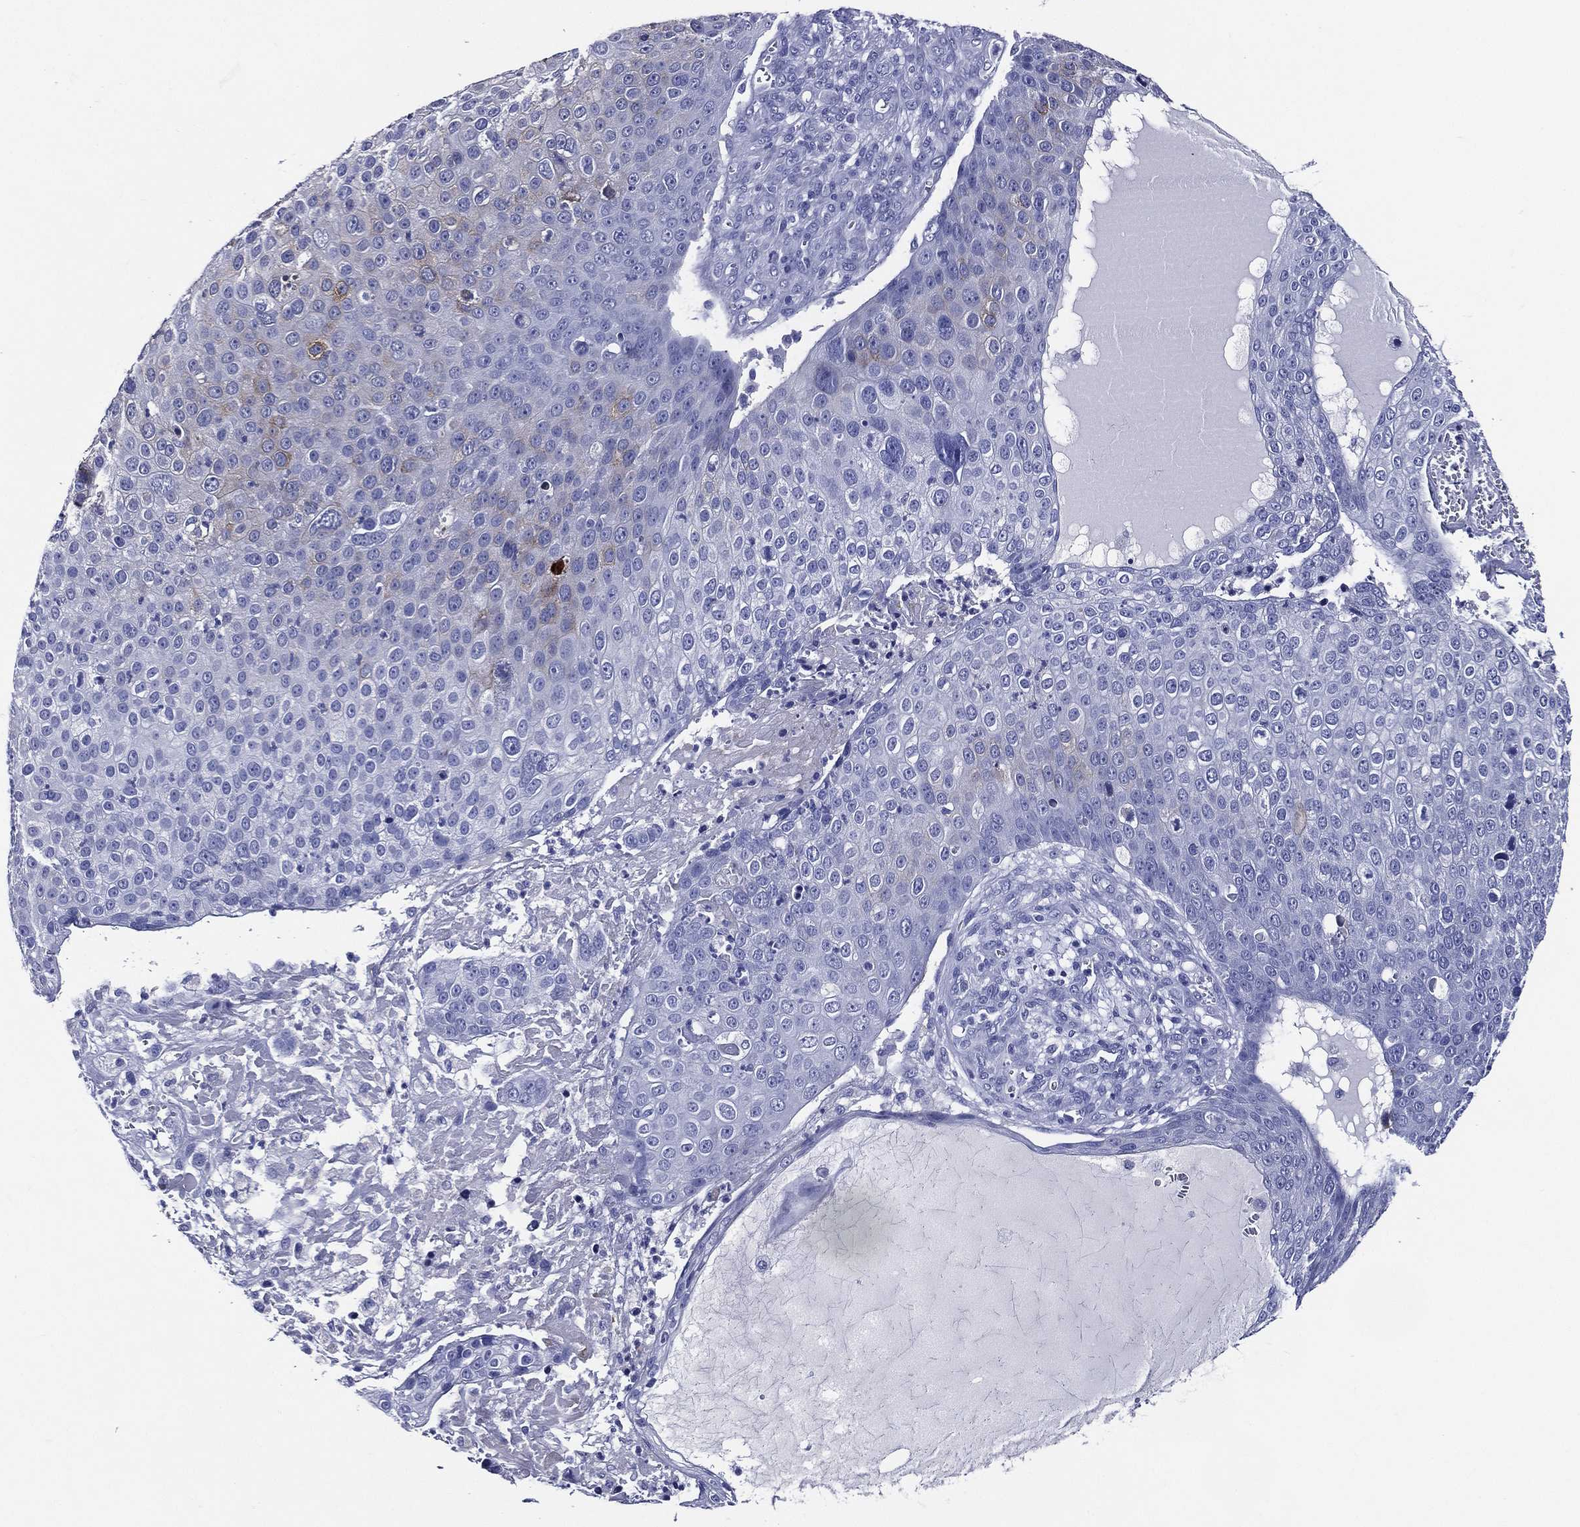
{"staining": {"intensity": "weak", "quantity": "<25%", "location": "cytoplasmic/membranous"}, "tissue": "skin cancer", "cell_type": "Tumor cells", "image_type": "cancer", "snomed": [{"axis": "morphology", "description": "Squamous cell carcinoma, NOS"}, {"axis": "topography", "description": "Skin"}], "caption": "This is an immunohistochemistry (IHC) image of skin cancer. There is no staining in tumor cells.", "gene": "ACE2", "patient": {"sex": "male", "age": 71}}